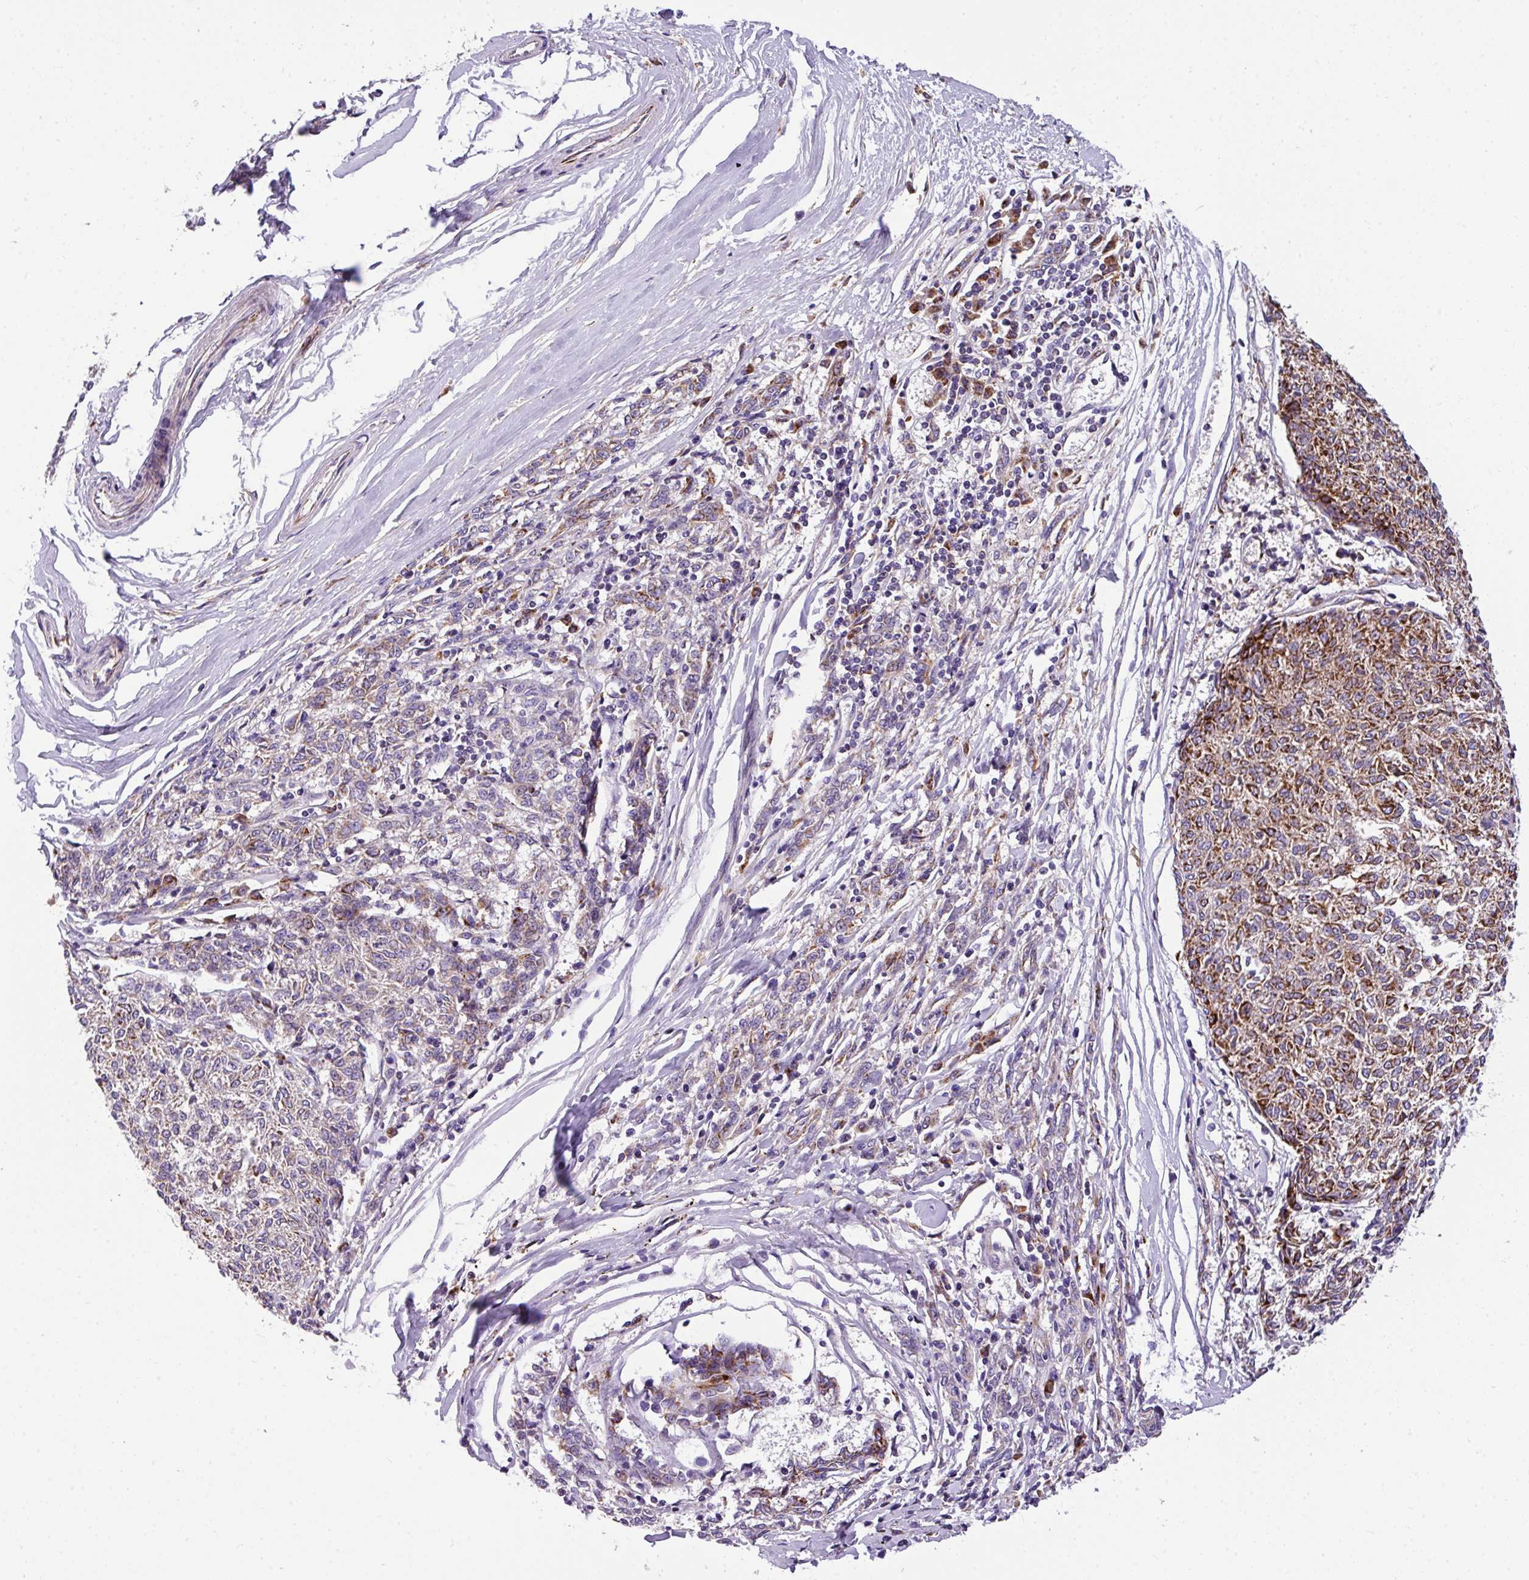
{"staining": {"intensity": "strong", "quantity": "25%-75%", "location": "cytoplasmic/membranous"}, "tissue": "melanoma", "cell_type": "Tumor cells", "image_type": "cancer", "snomed": [{"axis": "morphology", "description": "Malignant melanoma, NOS"}, {"axis": "topography", "description": "Skin"}], "caption": "IHC staining of melanoma, which exhibits high levels of strong cytoplasmic/membranous positivity in about 25%-75% of tumor cells indicating strong cytoplasmic/membranous protein positivity. The staining was performed using DAB (3,3'-diaminobenzidine) (brown) for protein detection and nuclei were counterstained in hematoxylin (blue).", "gene": "ANXA2R", "patient": {"sex": "female", "age": 72}}